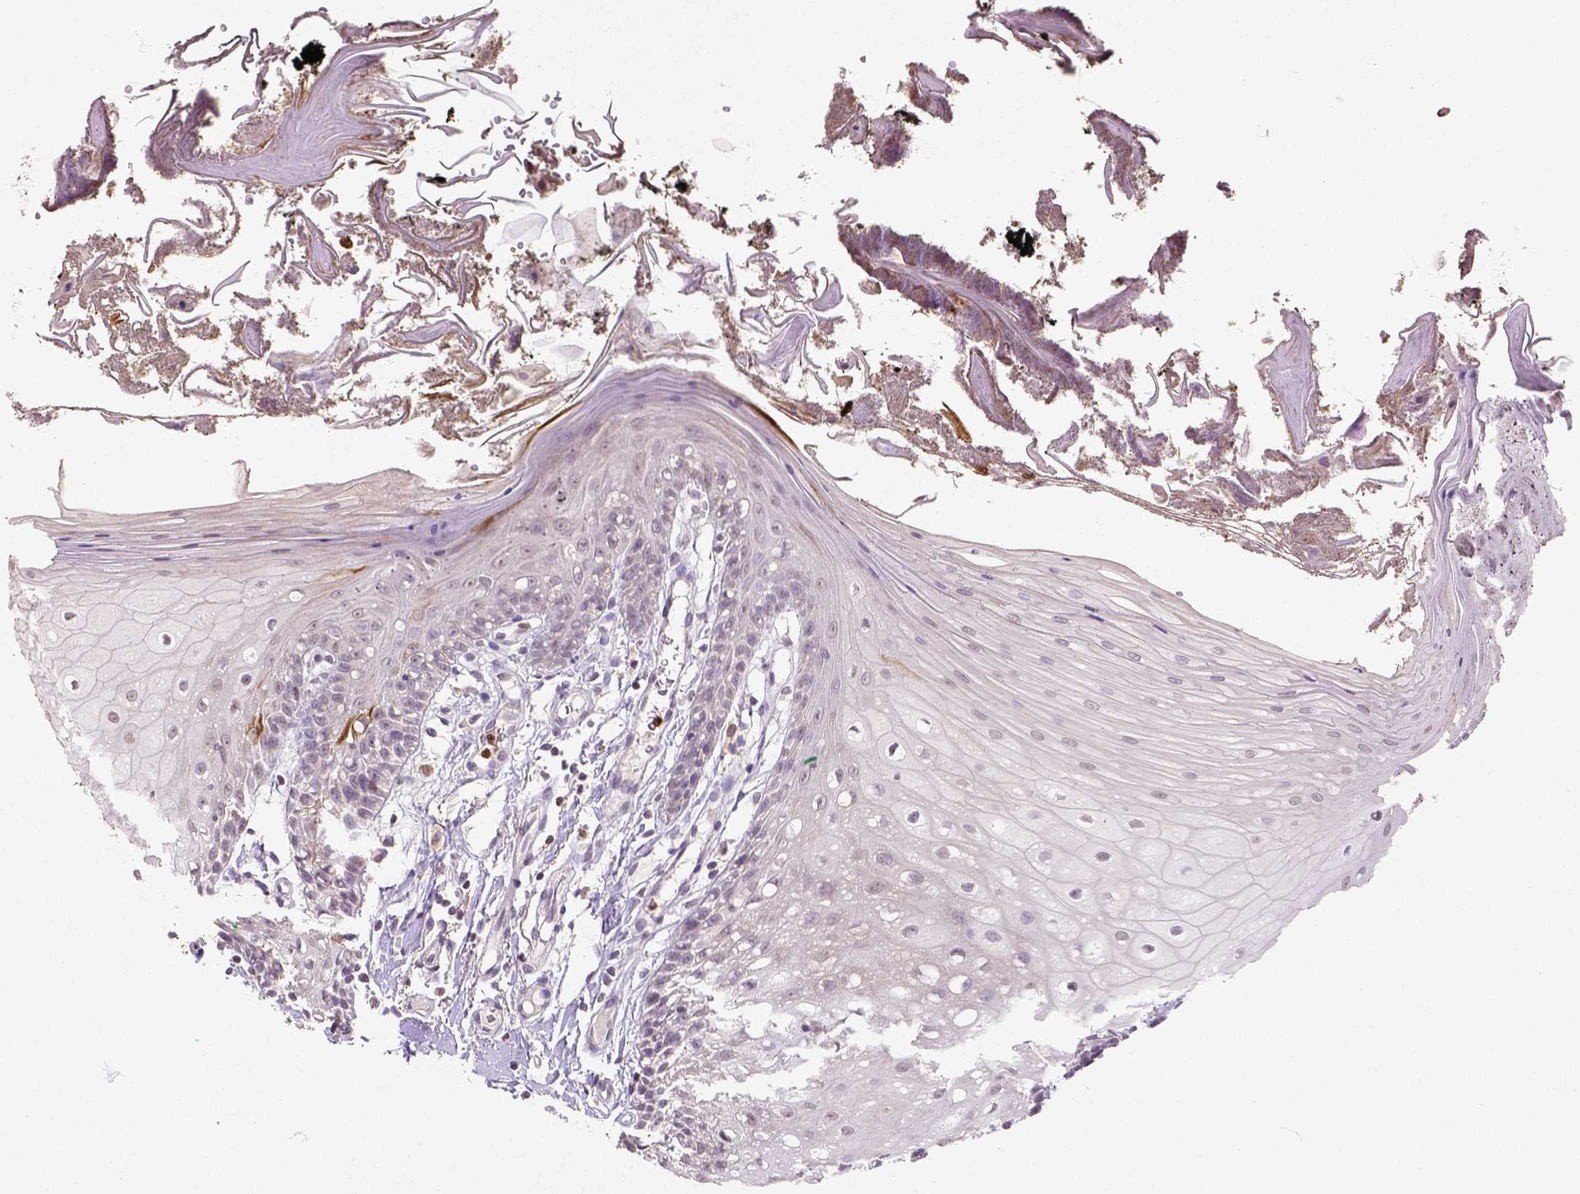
{"staining": {"intensity": "strong", "quantity": "<25%", "location": "cytoplasmic/membranous"}, "tissue": "oral mucosa", "cell_type": "Squamous epithelial cells", "image_type": "normal", "snomed": [{"axis": "morphology", "description": "Normal tissue, NOS"}, {"axis": "morphology", "description": "Squamous cell carcinoma, NOS"}, {"axis": "topography", "description": "Oral tissue"}, {"axis": "topography", "description": "Head-Neck"}], "caption": "Protein analysis of normal oral mucosa shows strong cytoplasmic/membranous positivity in about <25% of squamous epithelial cells.", "gene": "NUDT3", "patient": {"sex": "male", "age": 69}}